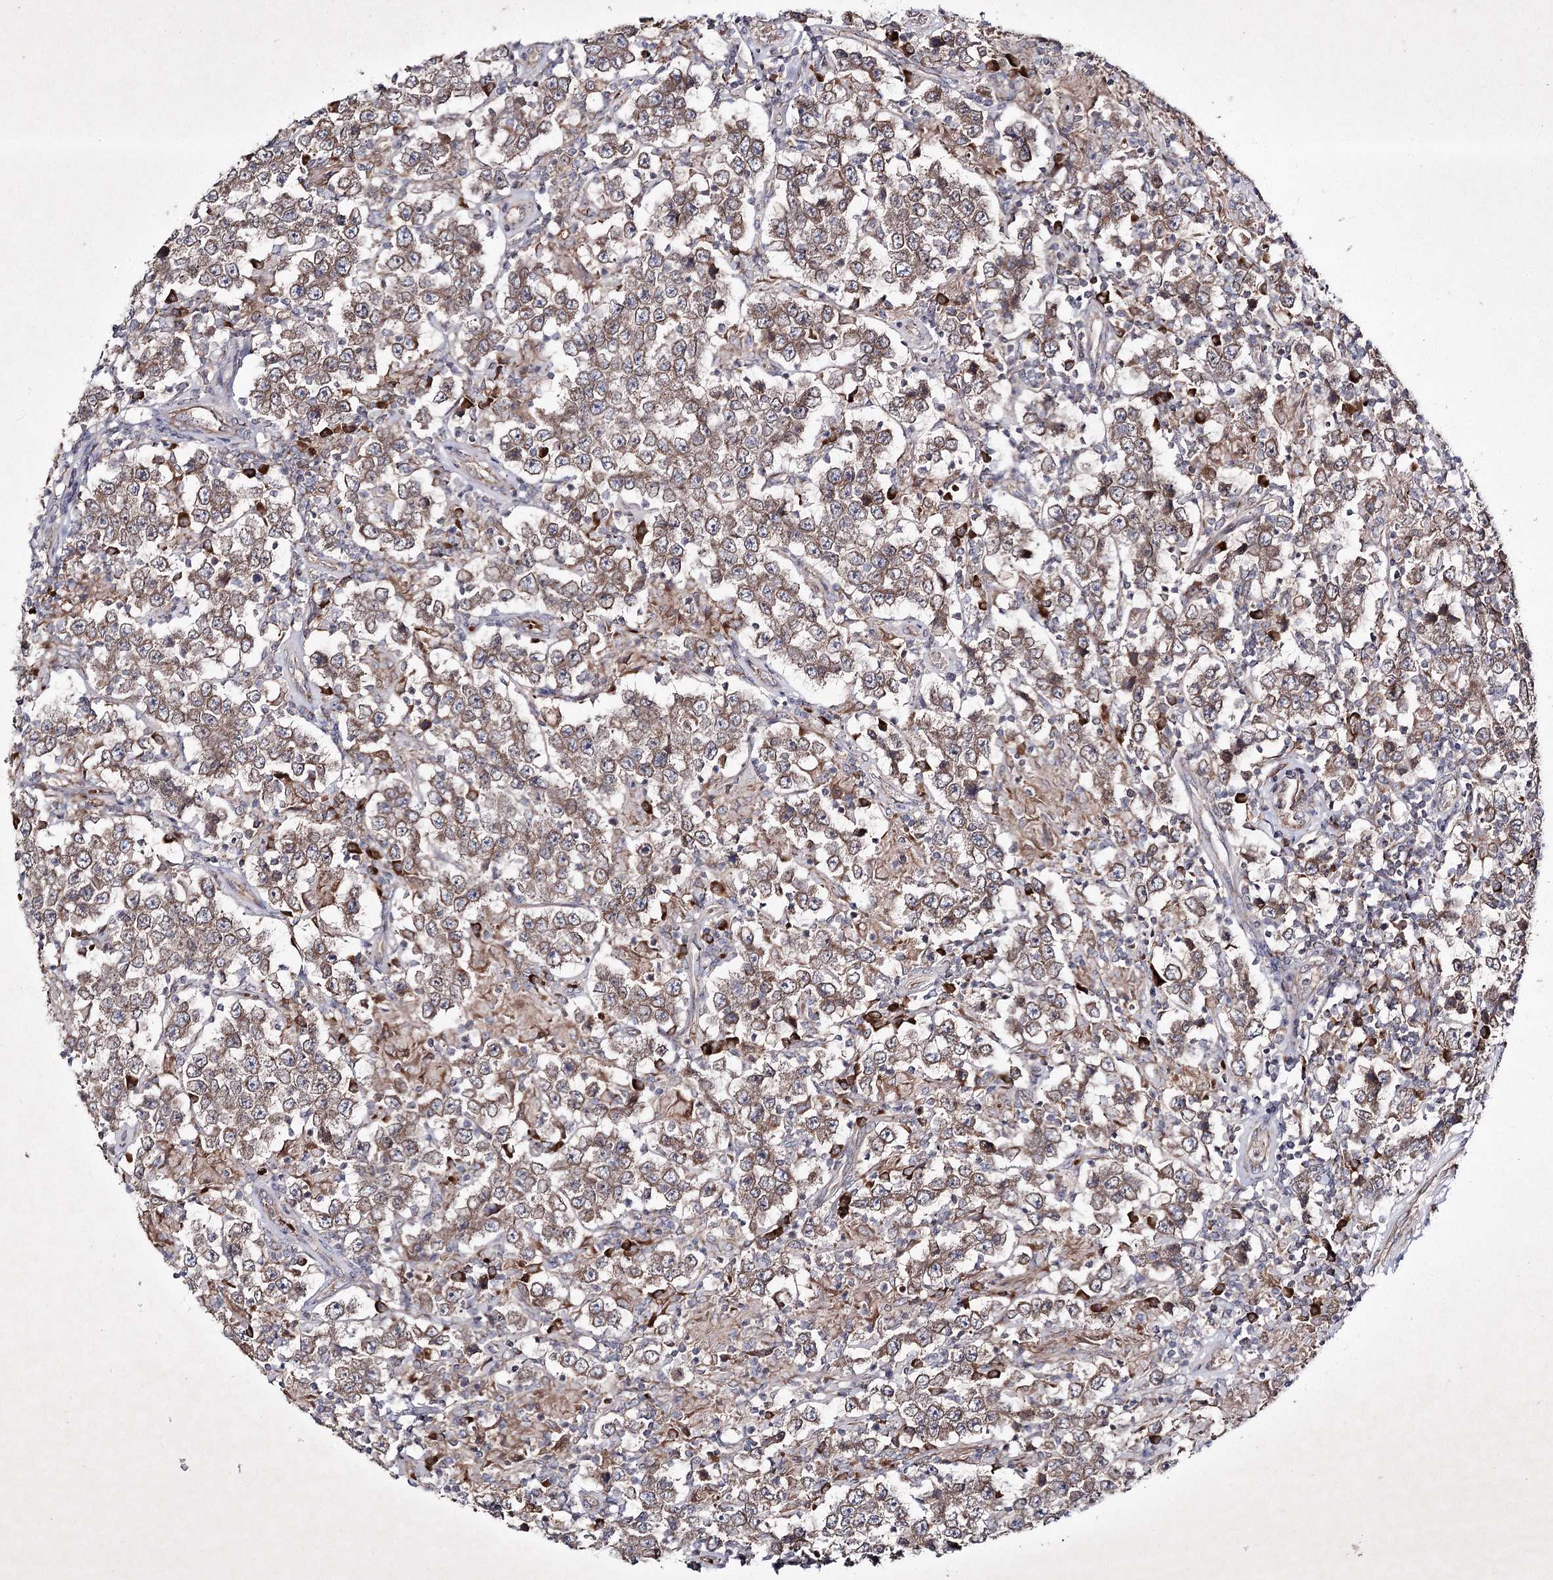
{"staining": {"intensity": "moderate", "quantity": ">75%", "location": "cytoplasmic/membranous"}, "tissue": "testis cancer", "cell_type": "Tumor cells", "image_type": "cancer", "snomed": [{"axis": "morphology", "description": "Normal tissue, NOS"}, {"axis": "morphology", "description": "Urothelial carcinoma, High grade"}, {"axis": "morphology", "description": "Seminoma, NOS"}, {"axis": "morphology", "description": "Carcinoma, Embryonal, NOS"}, {"axis": "topography", "description": "Urinary bladder"}, {"axis": "topography", "description": "Testis"}], "caption": "A medium amount of moderate cytoplasmic/membranous staining is seen in about >75% of tumor cells in testis cancer tissue.", "gene": "ALG9", "patient": {"sex": "male", "age": 41}}